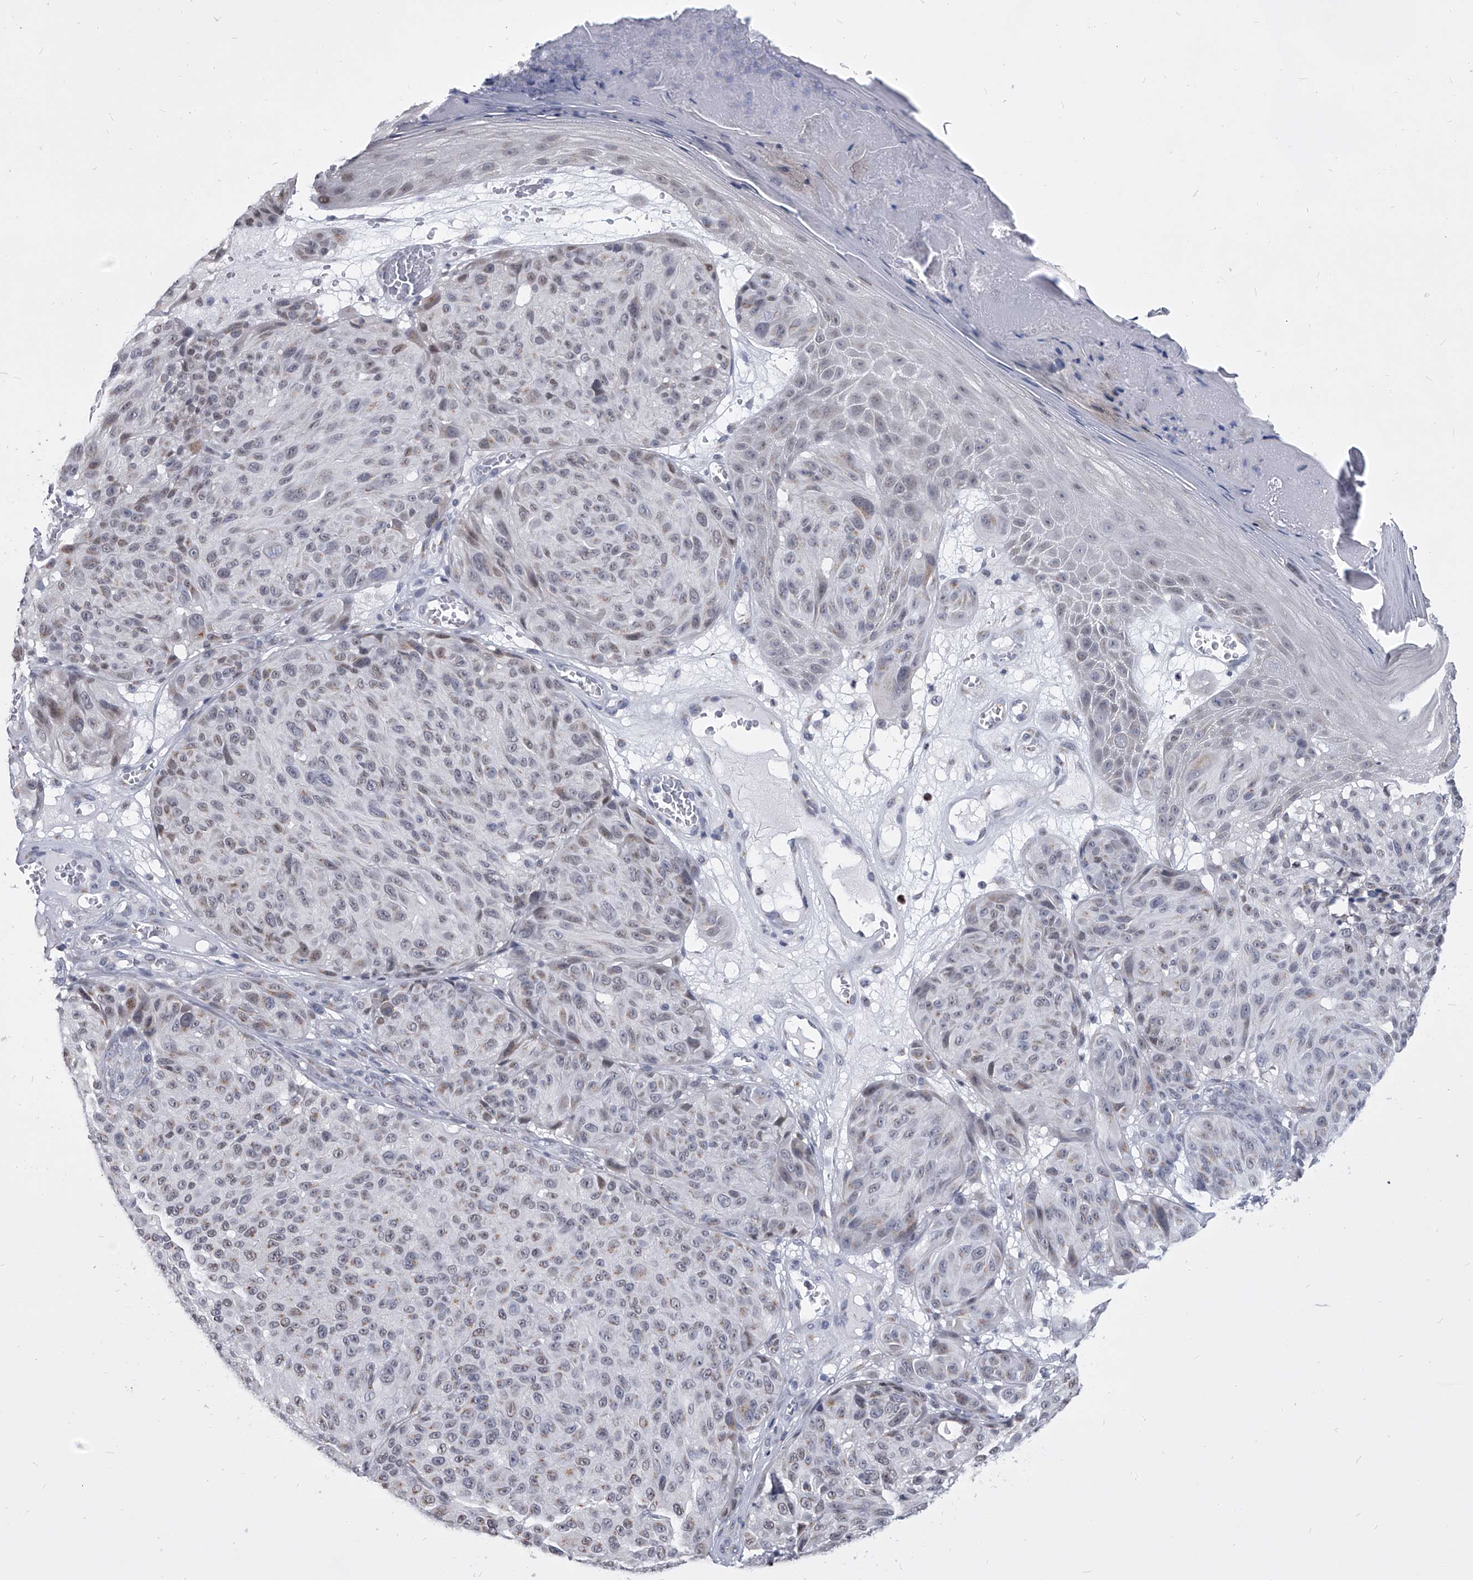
{"staining": {"intensity": "weak", "quantity": "<25%", "location": "cytoplasmic/membranous,nuclear"}, "tissue": "melanoma", "cell_type": "Tumor cells", "image_type": "cancer", "snomed": [{"axis": "morphology", "description": "Malignant melanoma, NOS"}, {"axis": "topography", "description": "Skin"}], "caption": "Tumor cells are negative for brown protein staining in malignant melanoma.", "gene": "EVA1C", "patient": {"sex": "male", "age": 83}}